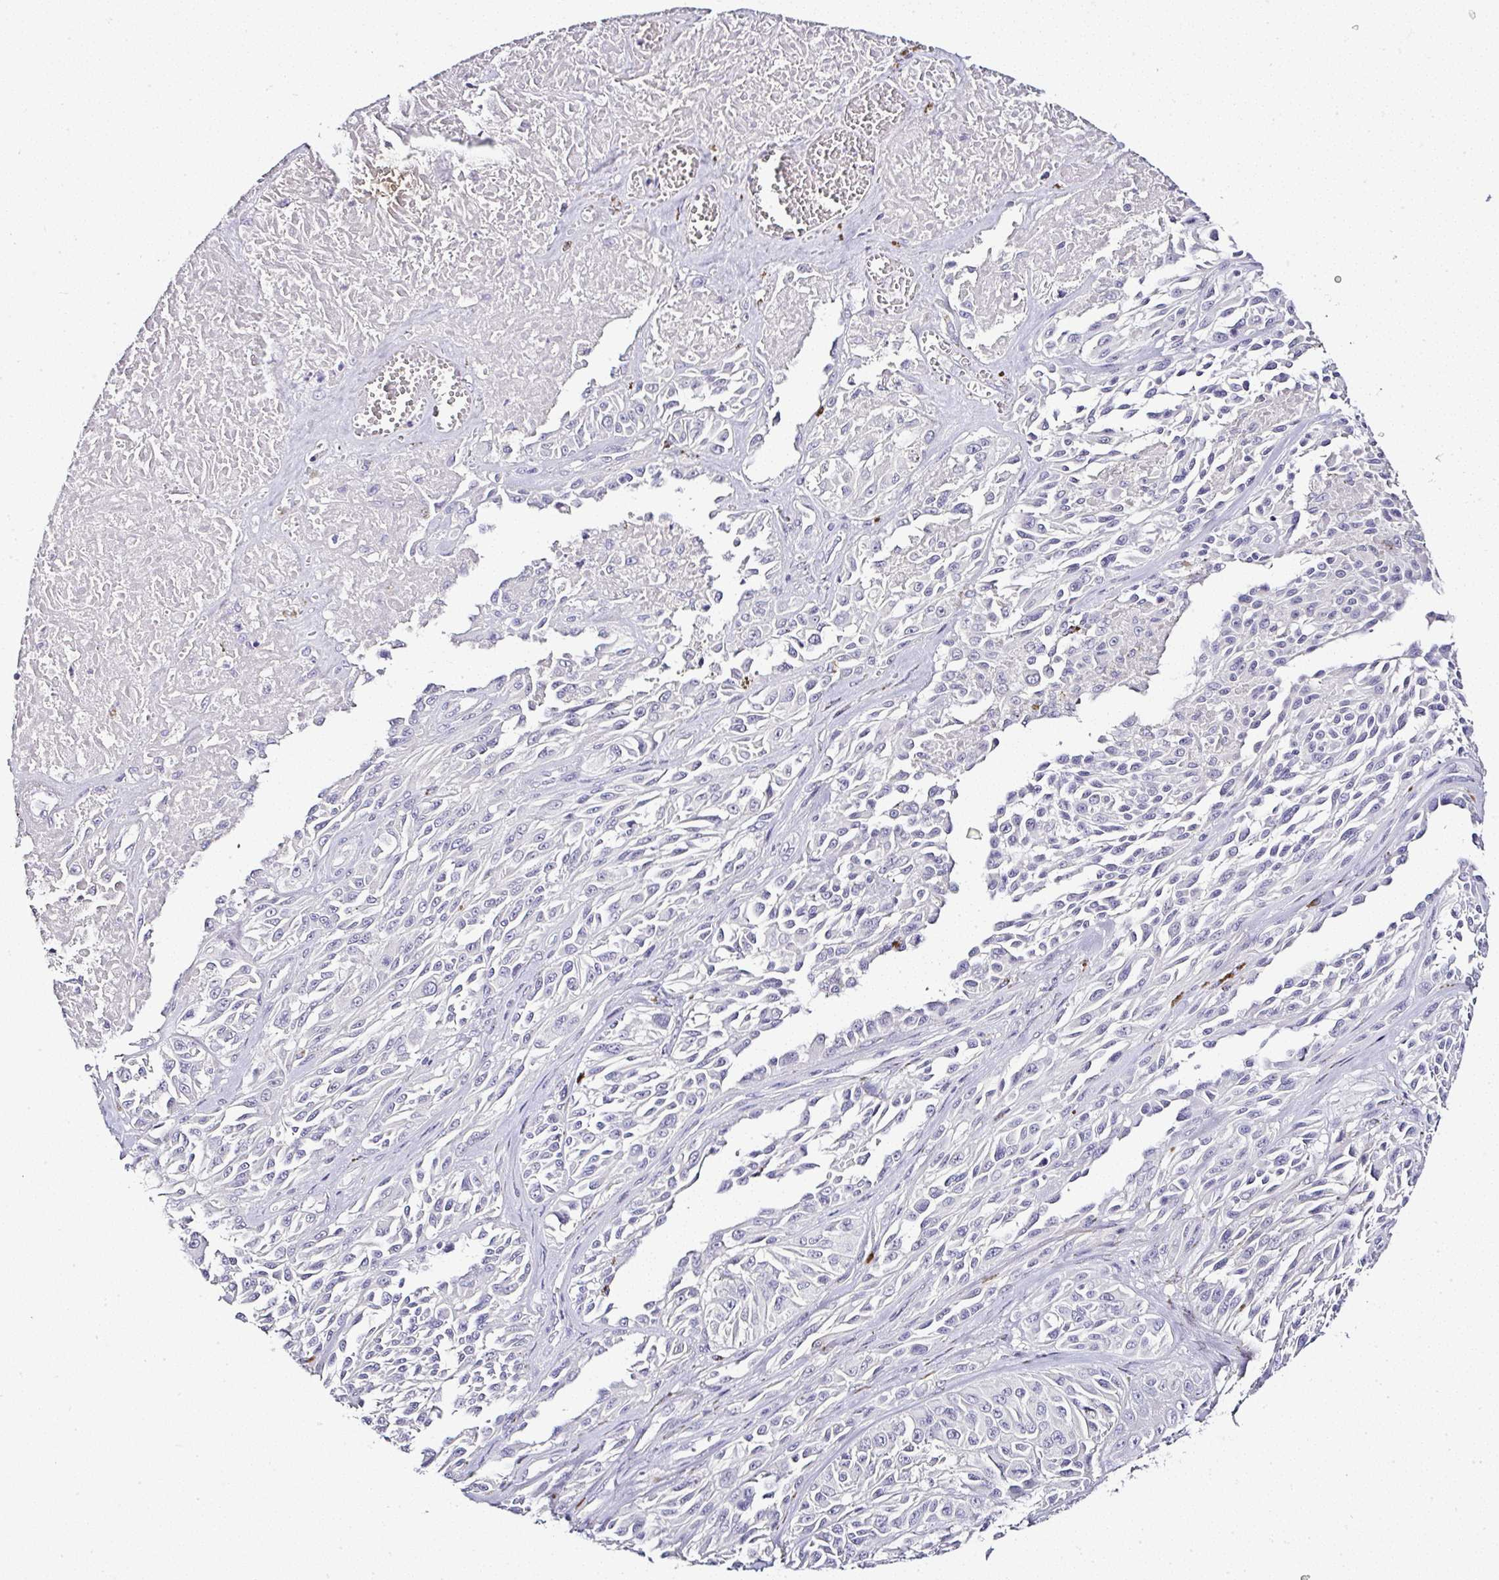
{"staining": {"intensity": "negative", "quantity": "none", "location": "none"}, "tissue": "melanoma", "cell_type": "Tumor cells", "image_type": "cancer", "snomed": [{"axis": "morphology", "description": "Malignant melanoma, NOS"}, {"axis": "topography", "description": "Skin"}], "caption": "Tumor cells show no significant expression in malignant melanoma.", "gene": "SERPINB3", "patient": {"sex": "male", "age": 94}}